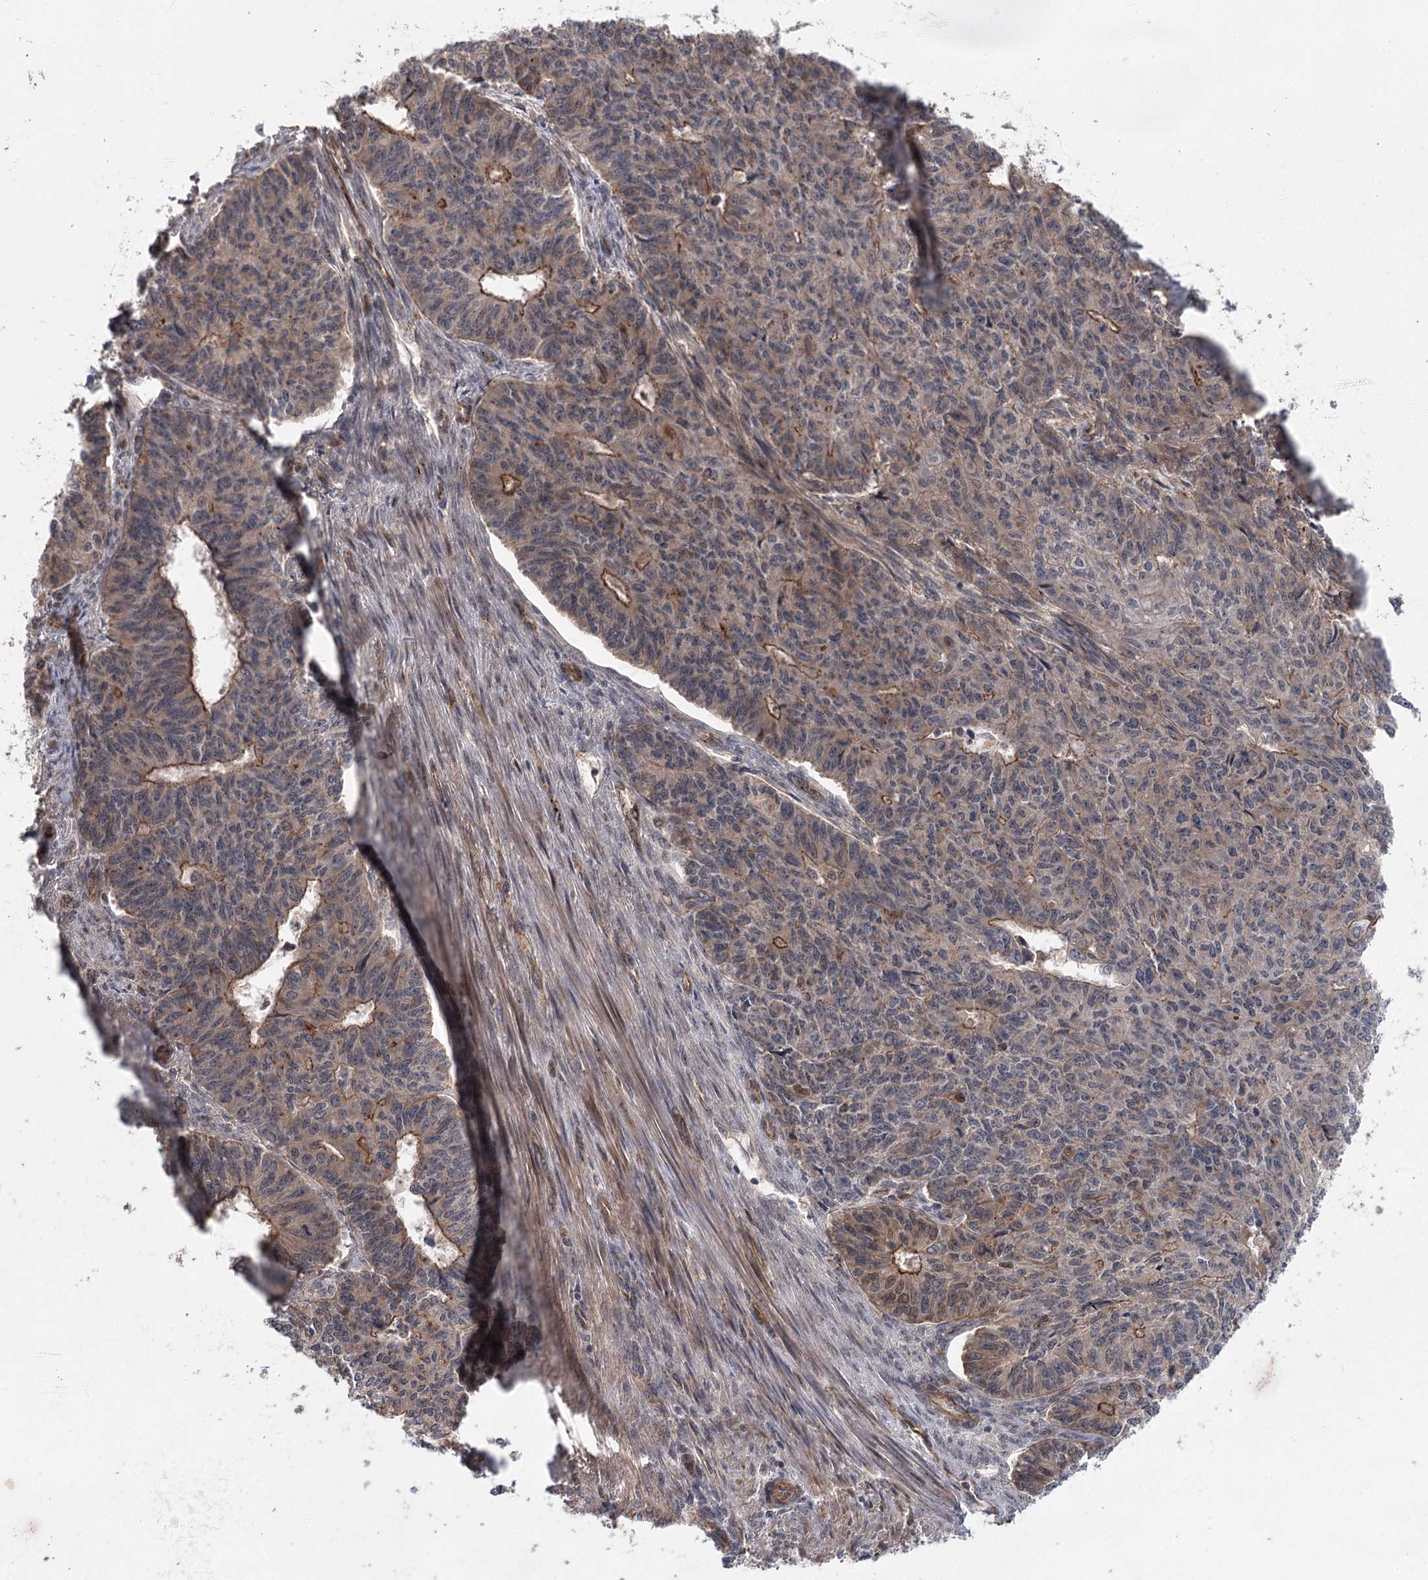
{"staining": {"intensity": "moderate", "quantity": "25%-75%", "location": "cytoplasmic/membranous"}, "tissue": "endometrial cancer", "cell_type": "Tumor cells", "image_type": "cancer", "snomed": [{"axis": "morphology", "description": "Adenocarcinoma, NOS"}, {"axis": "topography", "description": "Endometrium"}], "caption": "Brown immunohistochemical staining in human adenocarcinoma (endometrial) displays moderate cytoplasmic/membranous positivity in about 25%-75% of tumor cells. (DAB (3,3'-diaminobenzidine) = brown stain, brightfield microscopy at high magnification).", "gene": "METTL24", "patient": {"sex": "female", "age": 32}}